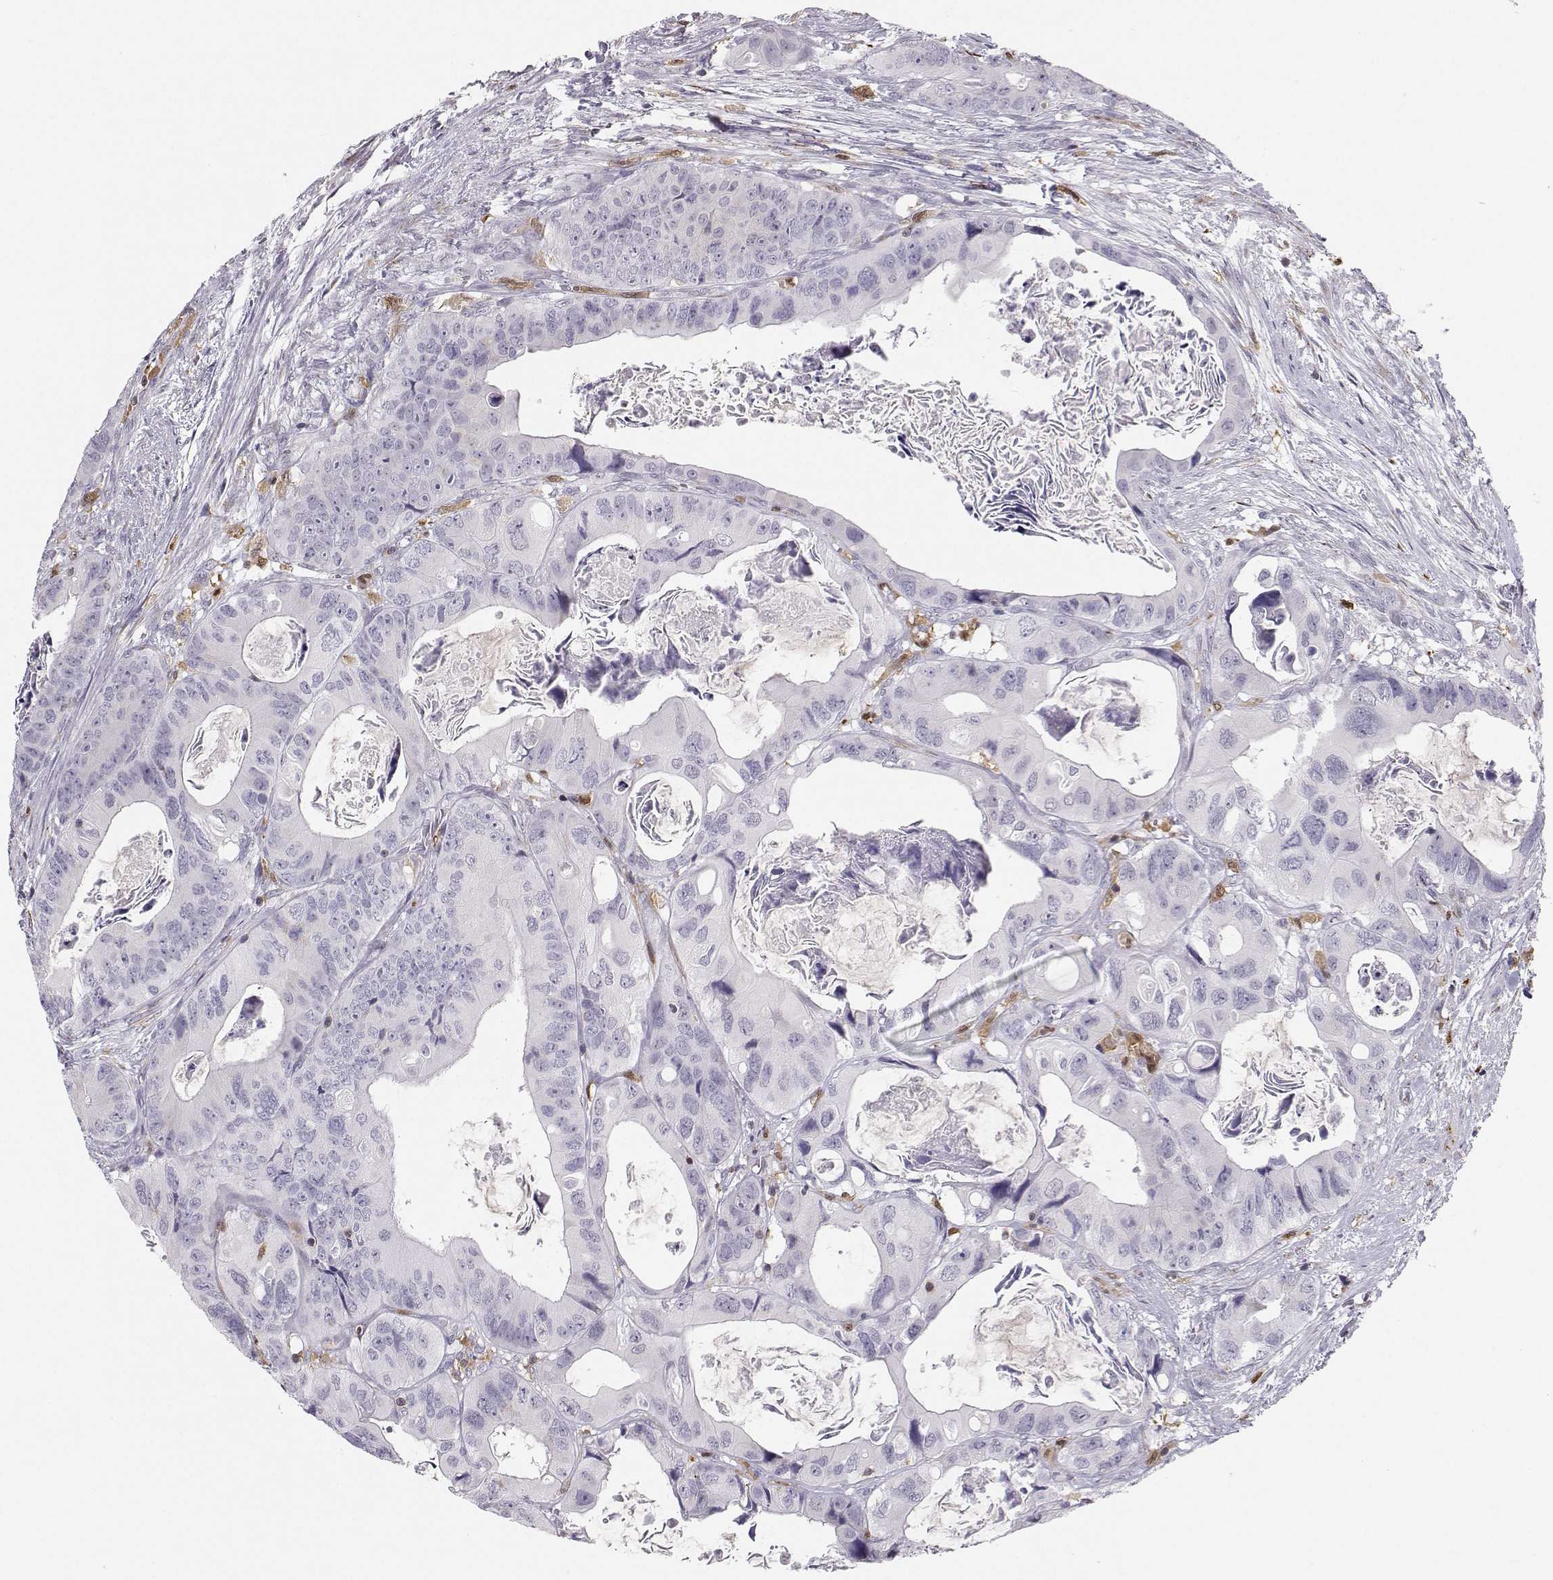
{"staining": {"intensity": "negative", "quantity": "none", "location": "none"}, "tissue": "colorectal cancer", "cell_type": "Tumor cells", "image_type": "cancer", "snomed": [{"axis": "morphology", "description": "Adenocarcinoma, NOS"}, {"axis": "topography", "description": "Rectum"}], "caption": "This photomicrograph is of colorectal cancer (adenocarcinoma) stained with IHC to label a protein in brown with the nuclei are counter-stained blue. There is no expression in tumor cells.", "gene": "HTR7", "patient": {"sex": "male", "age": 64}}